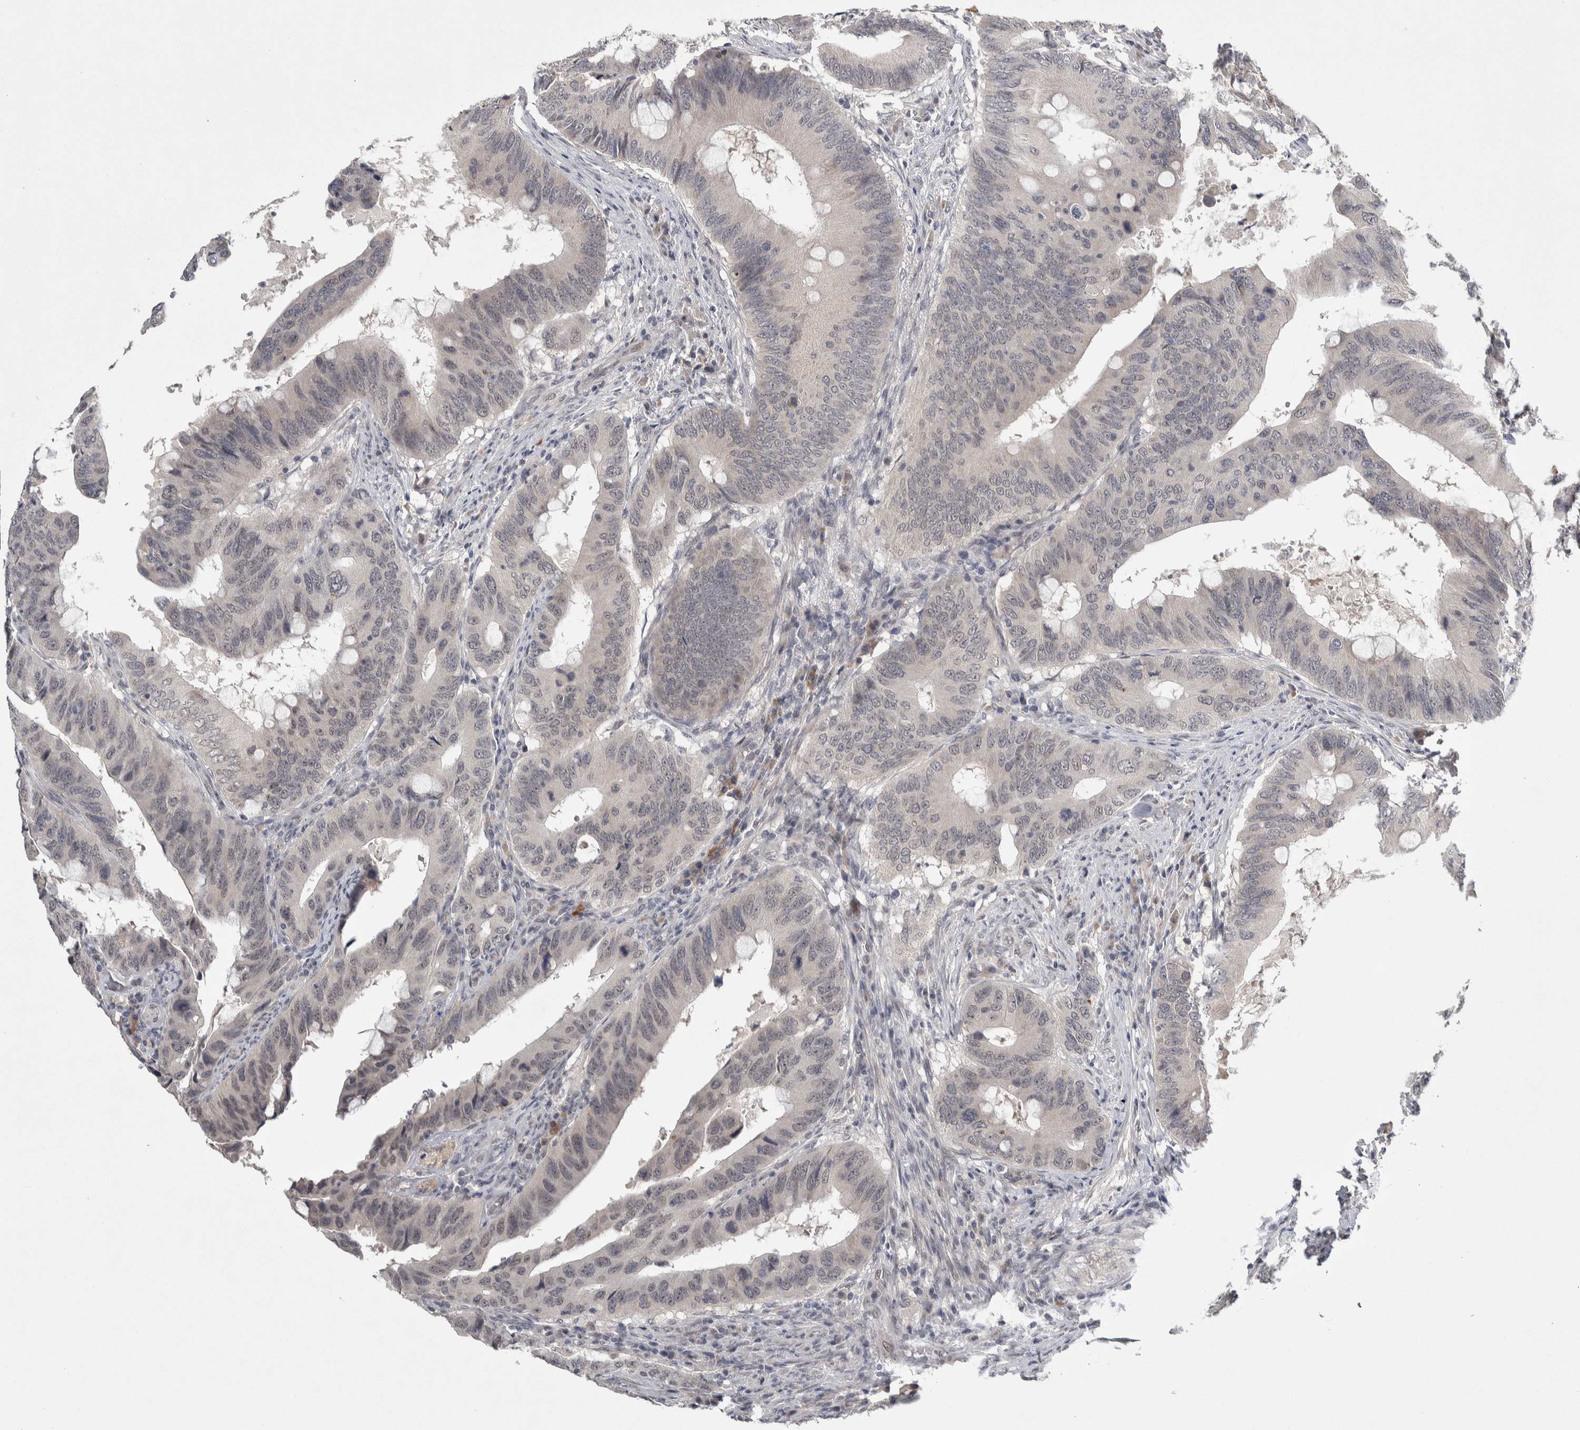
{"staining": {"intensity": "weak", "quantity": "<25%", "location": "nuclear"}, "tissue": "colorectal cancer", "cell_type": "Tumor cells", "image_type": "cancer", "snomed": [{"axis": "morphology", "description": "Adenocarcinoma, NOS"}, {"axis": "topography", "description": "Colon"}], "caption": "There is no significant positivity in tumor cells of colorectal cancer (adenocarcinoma). (DAB (3,3'-diaminobenzidine) immunohistochemistry (IHC), high magnification).", "gene": "ASPN", "patient": {"sex": "male", "age": 71}}